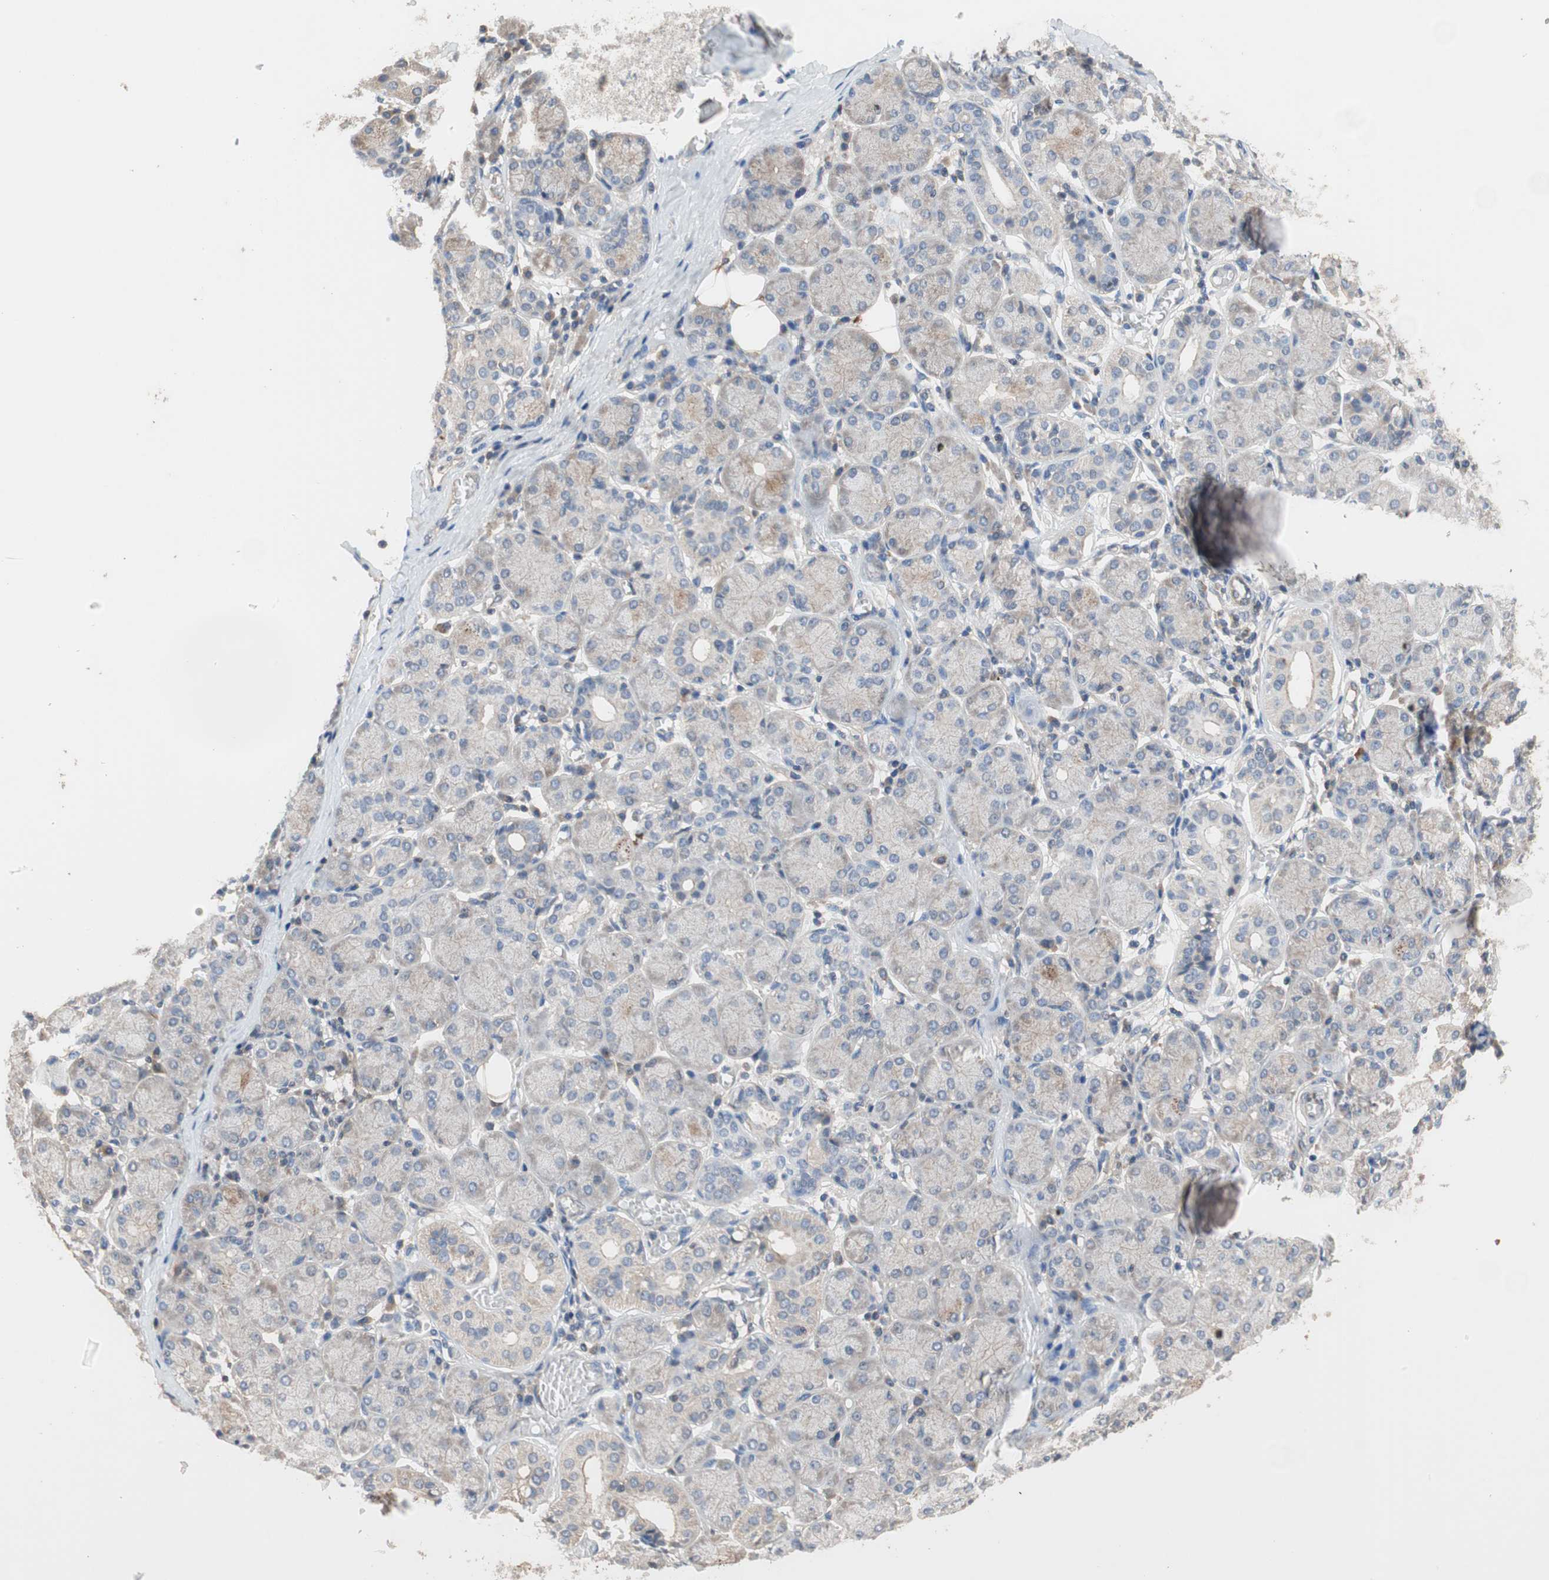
{"staining": {"intensity": "weak", "quantity": "25%-75%", "location": "cytoplasmic/membranous"}, "tissue": "salivary gland", "cell_type": "Glandular cells", "image_type": "normal", "snomed": [{"axis": "morphology", "description": "Normal tissue, NOS"}, {"axis": "topography", "description": "Salivary gland"}], "caption": "Glandular cells demonstrate weak cytoplasmic/membranous positivity in approximately 25%-75% of cells in normal salivary gland.", "gene": "MAP4K2", "patient": {"sex": "female", "age": 24}}